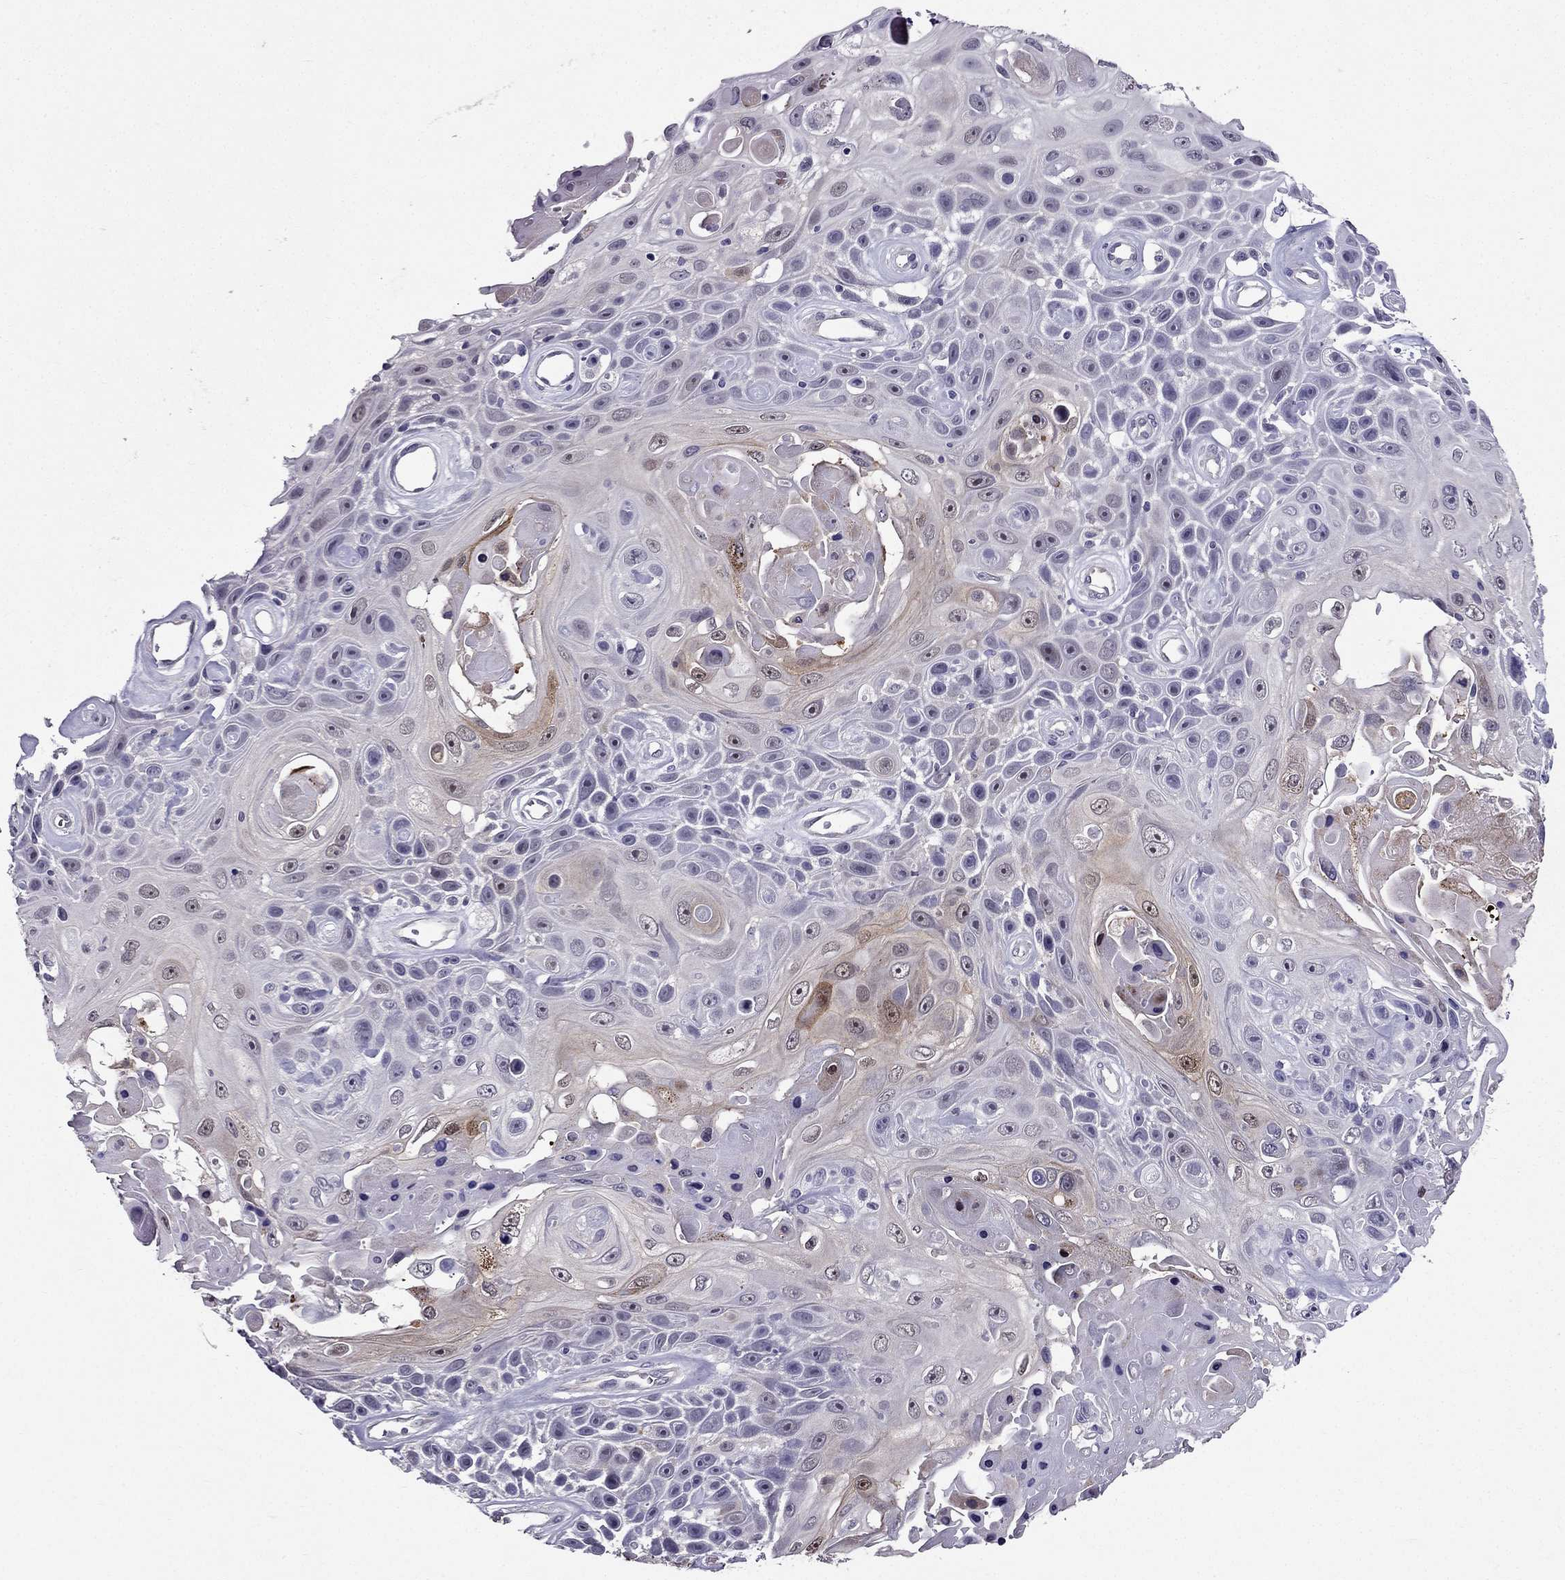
{"staining": {"intensity": "weak", "quantity": "<25%", "location": "cytoplasmic/membranous"}, "tissue": "skin cancer", "cell_type": "Tumor cells", "image_type": "cancer", "snomed": [{"axis": "morphology", "description": "Squamous cell carcinoma, NOS"}, {"axis": "topography", "description": "Skin"}], "caption": "The image reveals no significant staining in tumor cells of skin squamous cell carcinoma.", "gene": "DUSP15", "patient": {"sex": "male", "age": 82}}